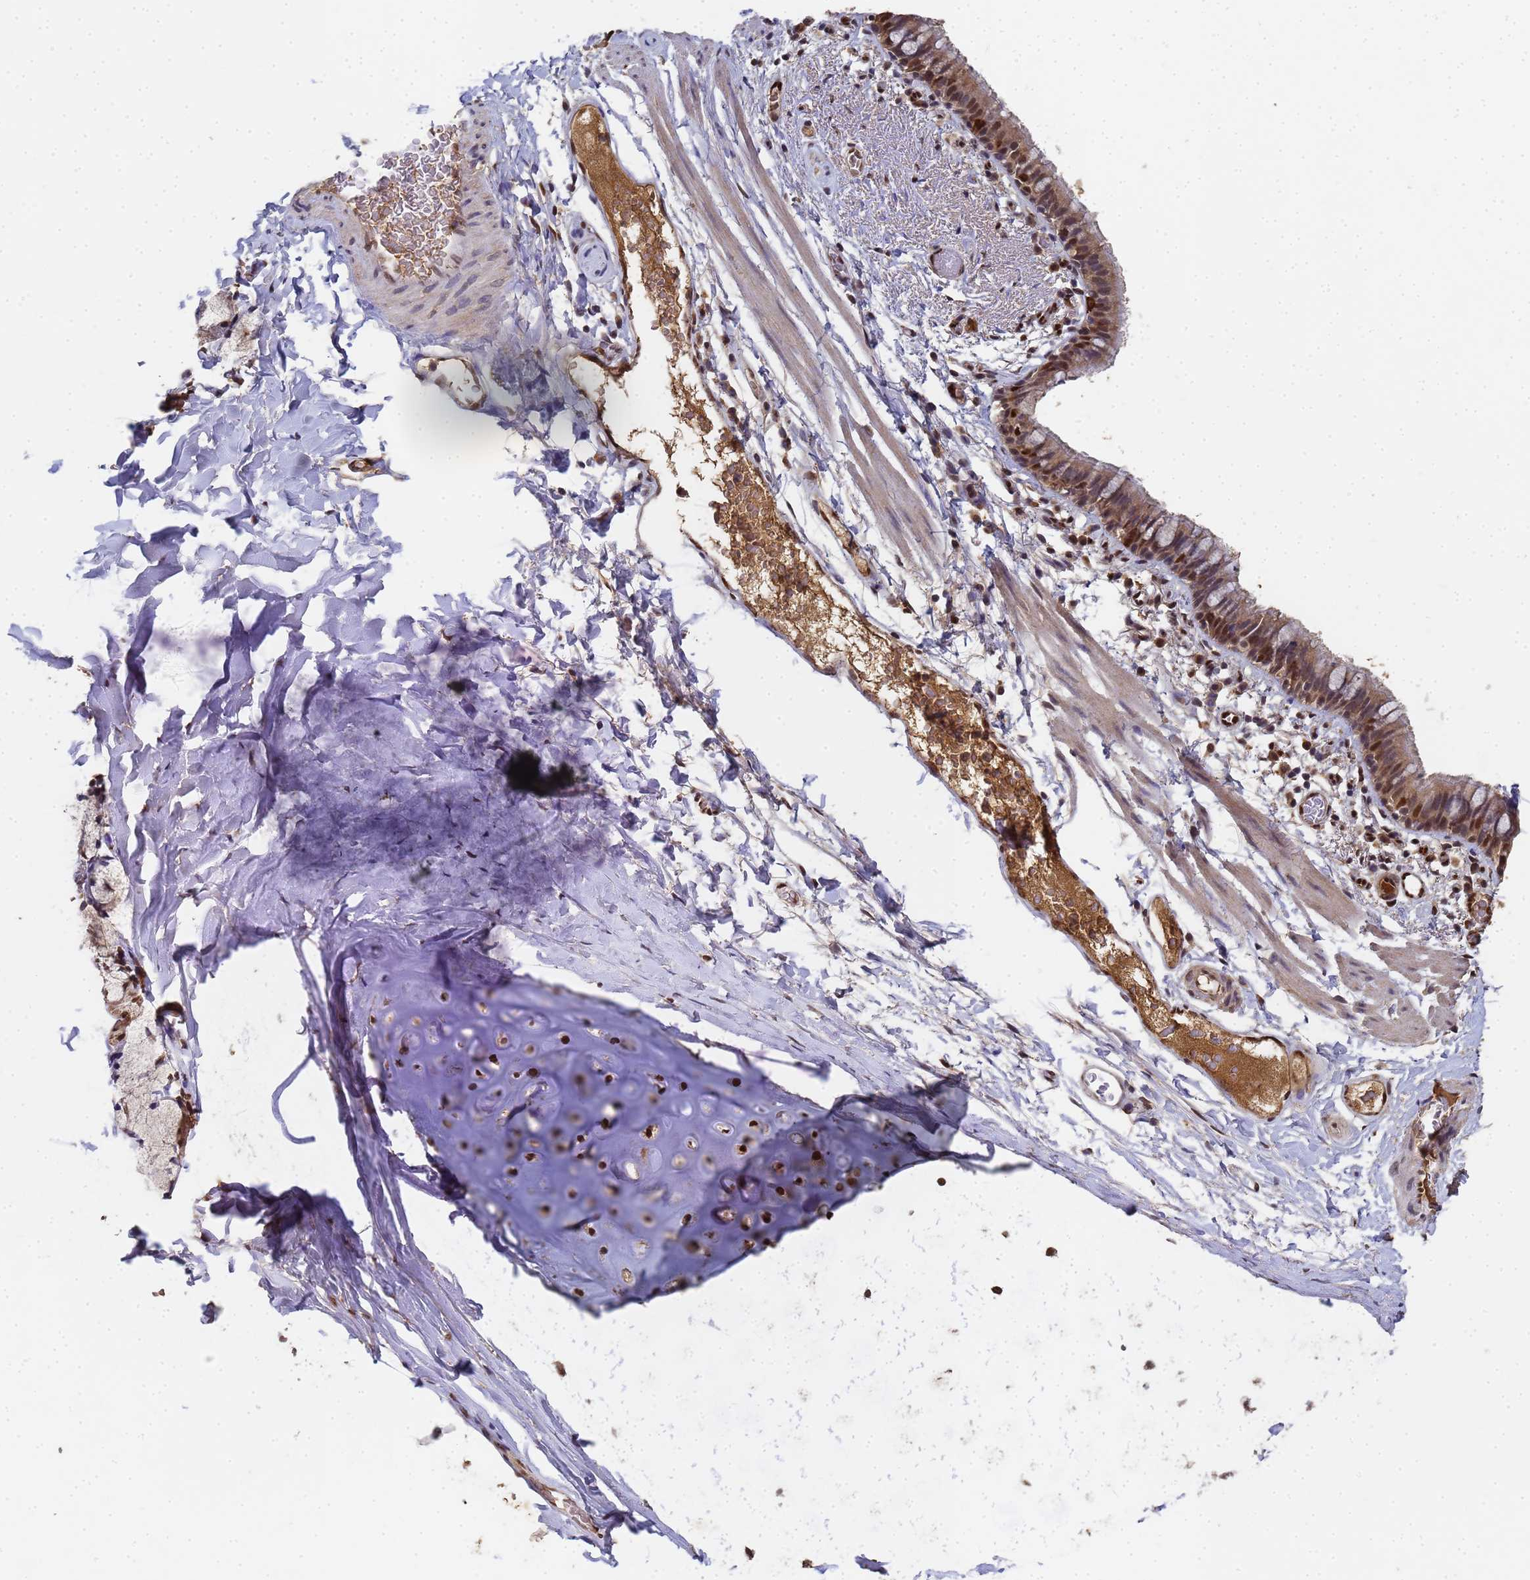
{"staining": {"intensity": "moderate", "quantity": ">75%", "location": "cytoplasmic/membranous,nuclear"}, "tissue": "bronchus", "cell_type": "Respiratory epithelial cells", "image_type": "normal", "snomed": [{"axis": "morphology", "description": "Normal tissue, NOS"}, {"axis": "topography", "description": "Cartilage tissue"}, {"axis": "topography", "description": "Bronchus"}], "caption": "Immunohistochemical staining of unremarkable human bronchus demonstrates >75% levels of moderate cytoplasmic/membranous,nuclear protein positivity in approximately >75% of respiratory epithelial cells.", "gene": "SECISBP2", "patient": {"sex": "female", "age": 36}}